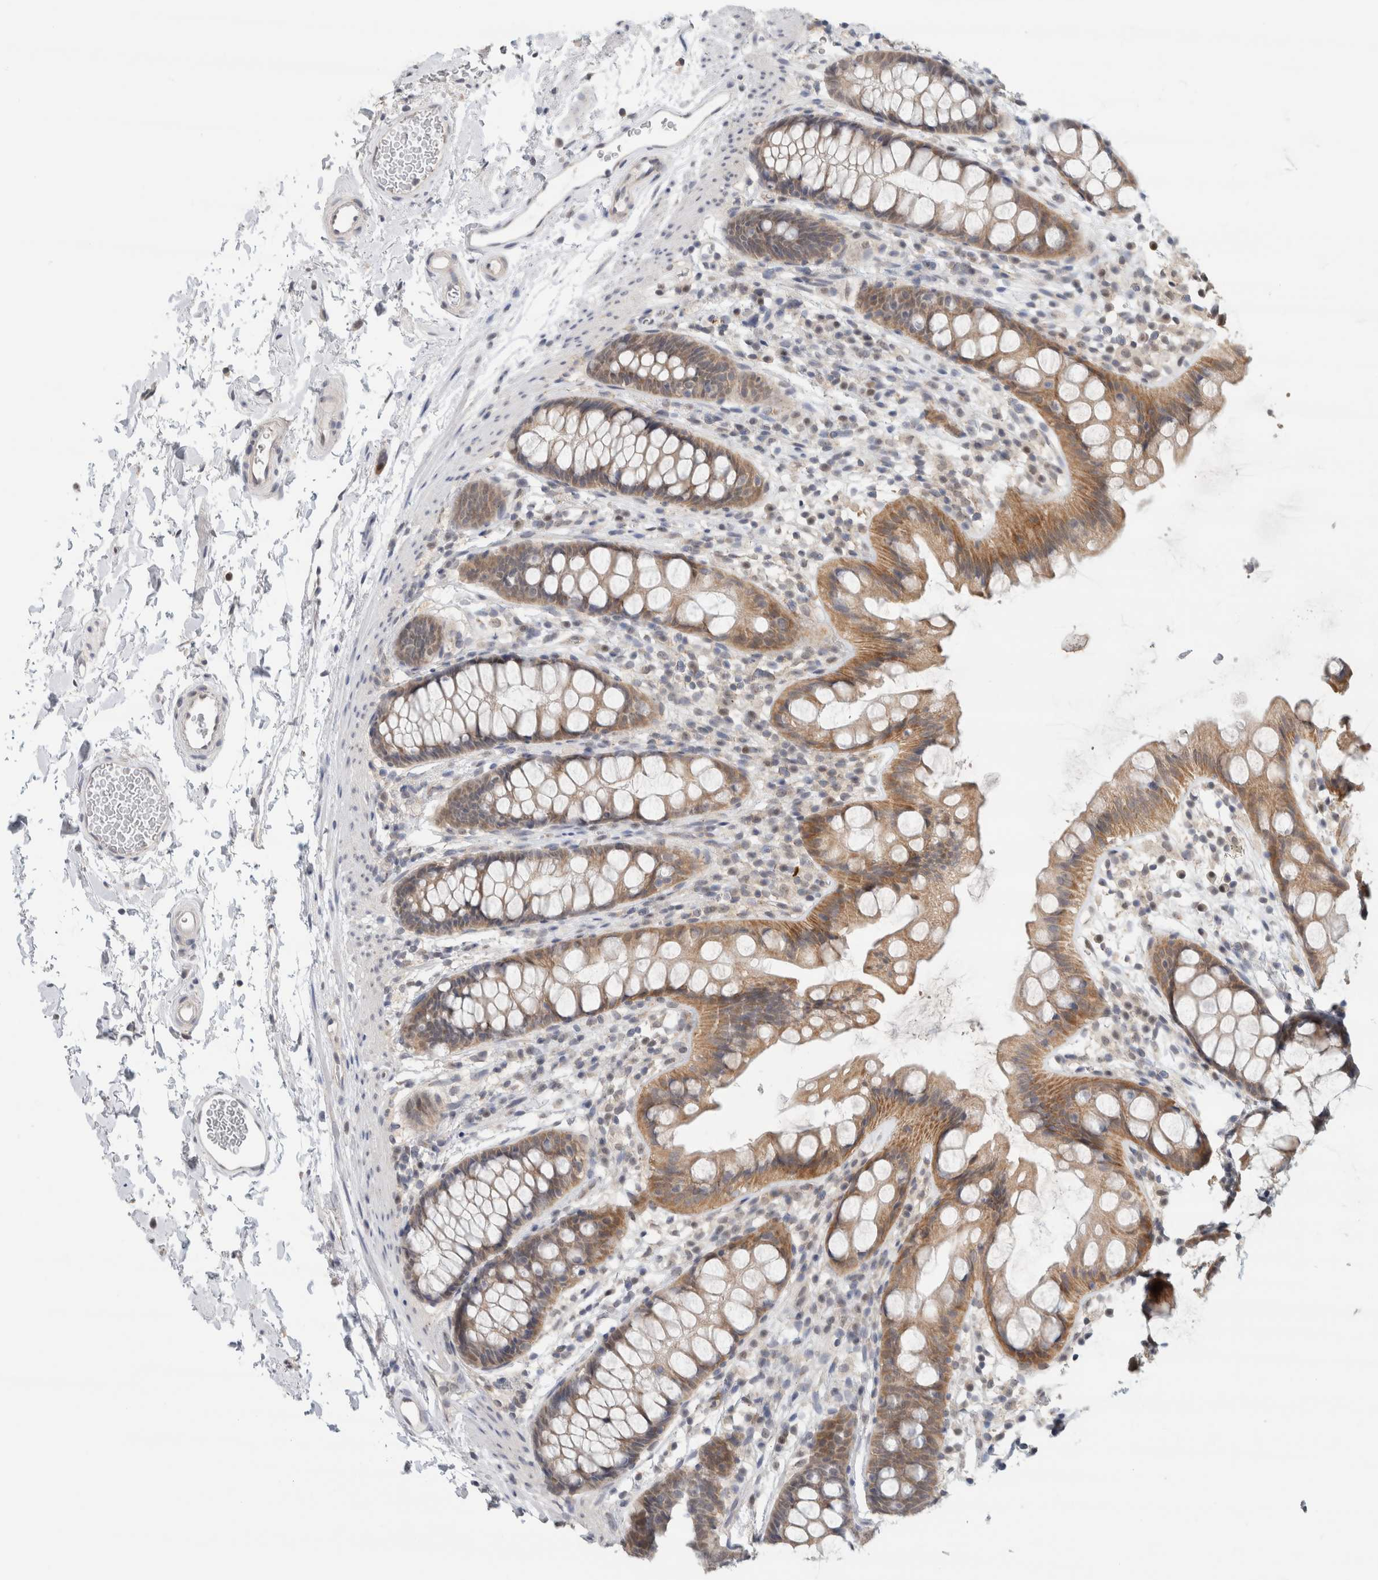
{"staining": {"intensity": "moderate", "quantity": ">75%", "location": "cytoplasmic/membranous"}, "tissue": "rectum", "cell_type": "Glandular cells", "image_type": "normal", "snomed": [{"axis": "morphology", "description": "Normal tissue, NOS"}, {"axis": "topography", "description": "Rectum"}], "caption": "Glandular cells show medium levels of moderate cytoplasmic/membranous staining in approximately >75% of cells in unremarkable human rectum.", "gene": "EIF4G3", "patient": {"sex": "female", "age": 65}}